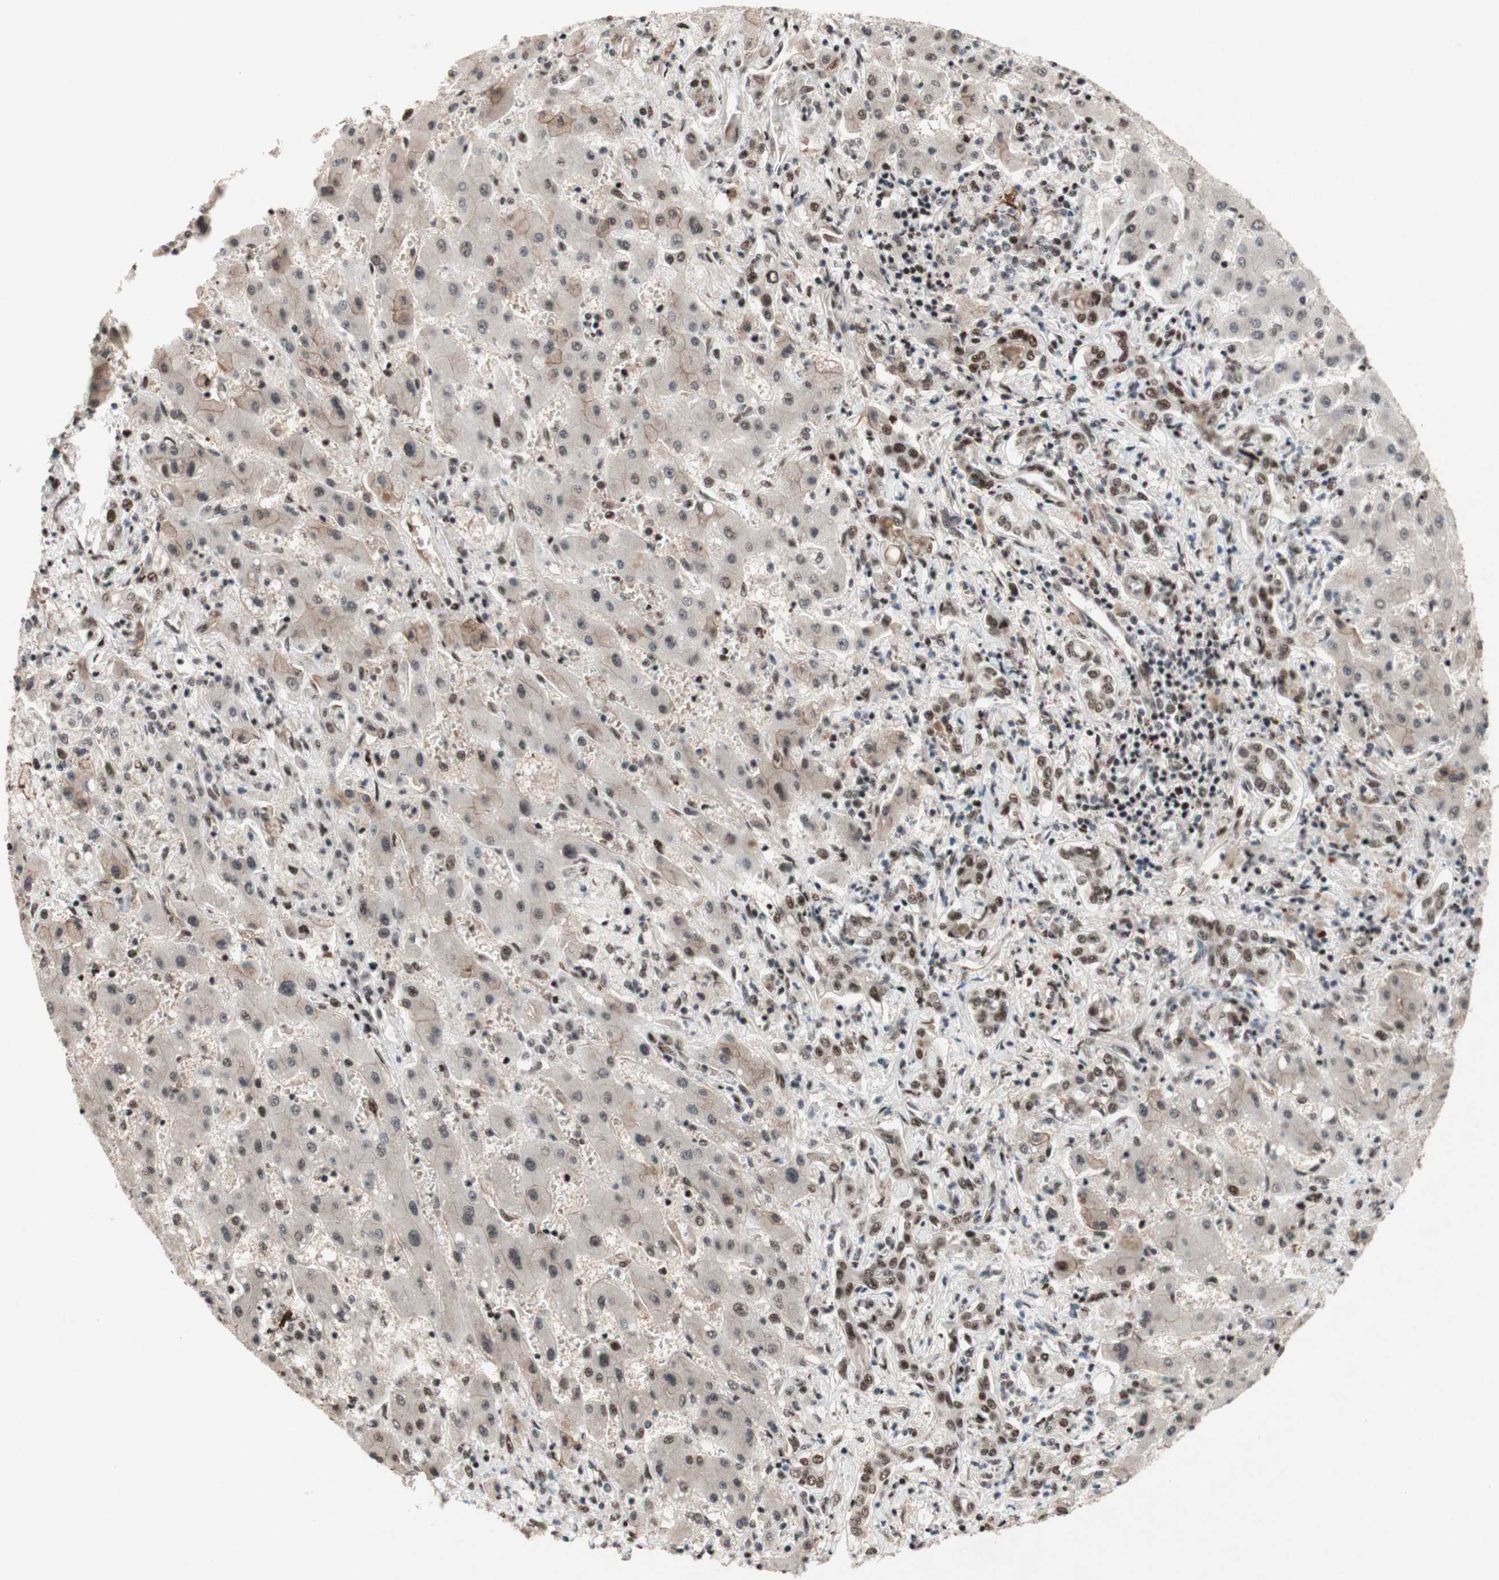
{"staining": {"intensity": "moderate", "quantity": ">75%", "location": "nuclear"}, "tissue": "liver cancer", "cell_type": "Tumor cells", "image_type": "cancer", "snomed": [{"axis": "morphology", "description": "Cholangiocarcinoma"}, {"axis": "topography", "description": "Liver"}], "caption": "About >75% of tumor cells in liver cancer (cholangiocarcinoma) display moderate nuclear protein positivity as visualized by brown immunohistochemical staining.", "gene": "TLE1", "patient": {"sex": "male", "age": 50}}